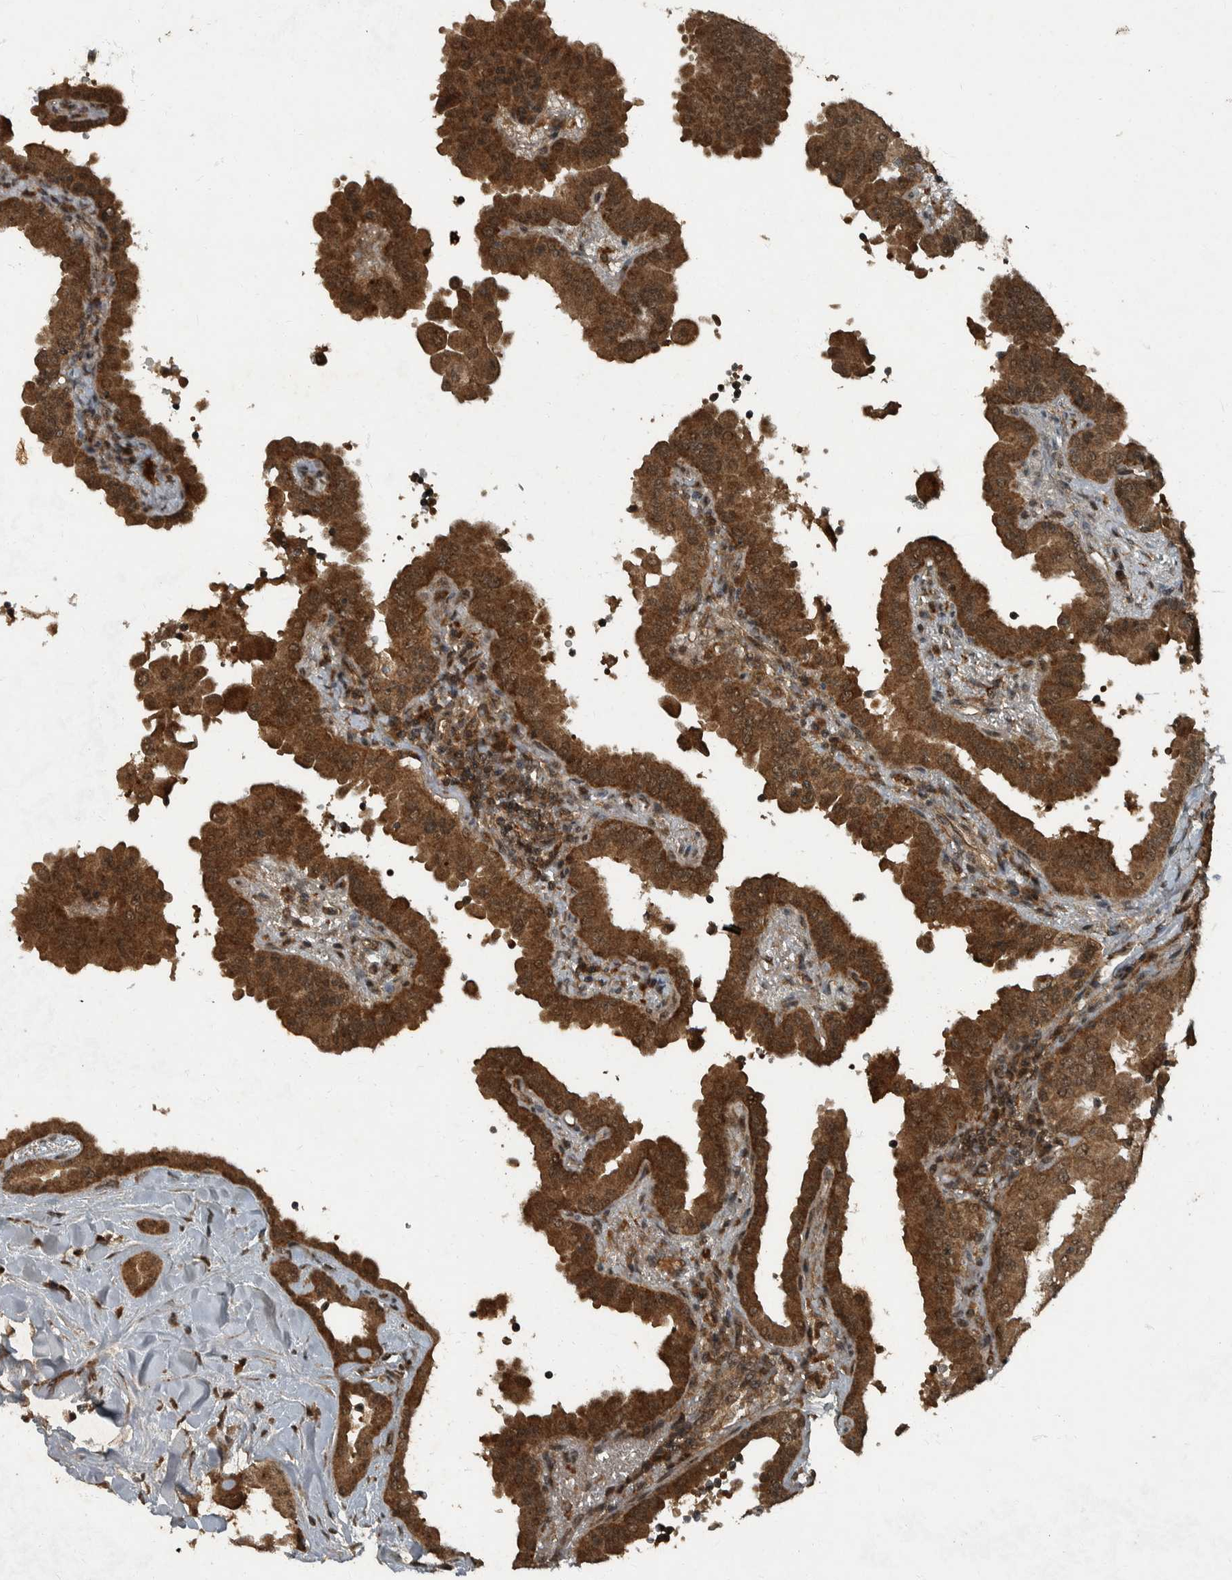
{"staining": {"intensity": "moderate", "quantity": ">75%", "location": "cytoplasmic/membranous,nuclear"}, "tissue": "thyroid cancer", "cell_type": "Tumor cells", "image_type": "cancer", "snomed": [{"axis": "morphology", "description": "Papillary adenocarcinoma, NOS"}, {"axis": "topography", "description": "Thyroid gland"}], "caption": "A high-resolution histopathology image shows immunohistochemistry staining of thyroid cancer (papillary adenocarcinoma), which exhibits moderate cytoplasmic/membranous and nuclear positivity in approximately >75% of tumor cells.", "gene": "FOXO1", "patient": {"sex": "male", "age": 33}}